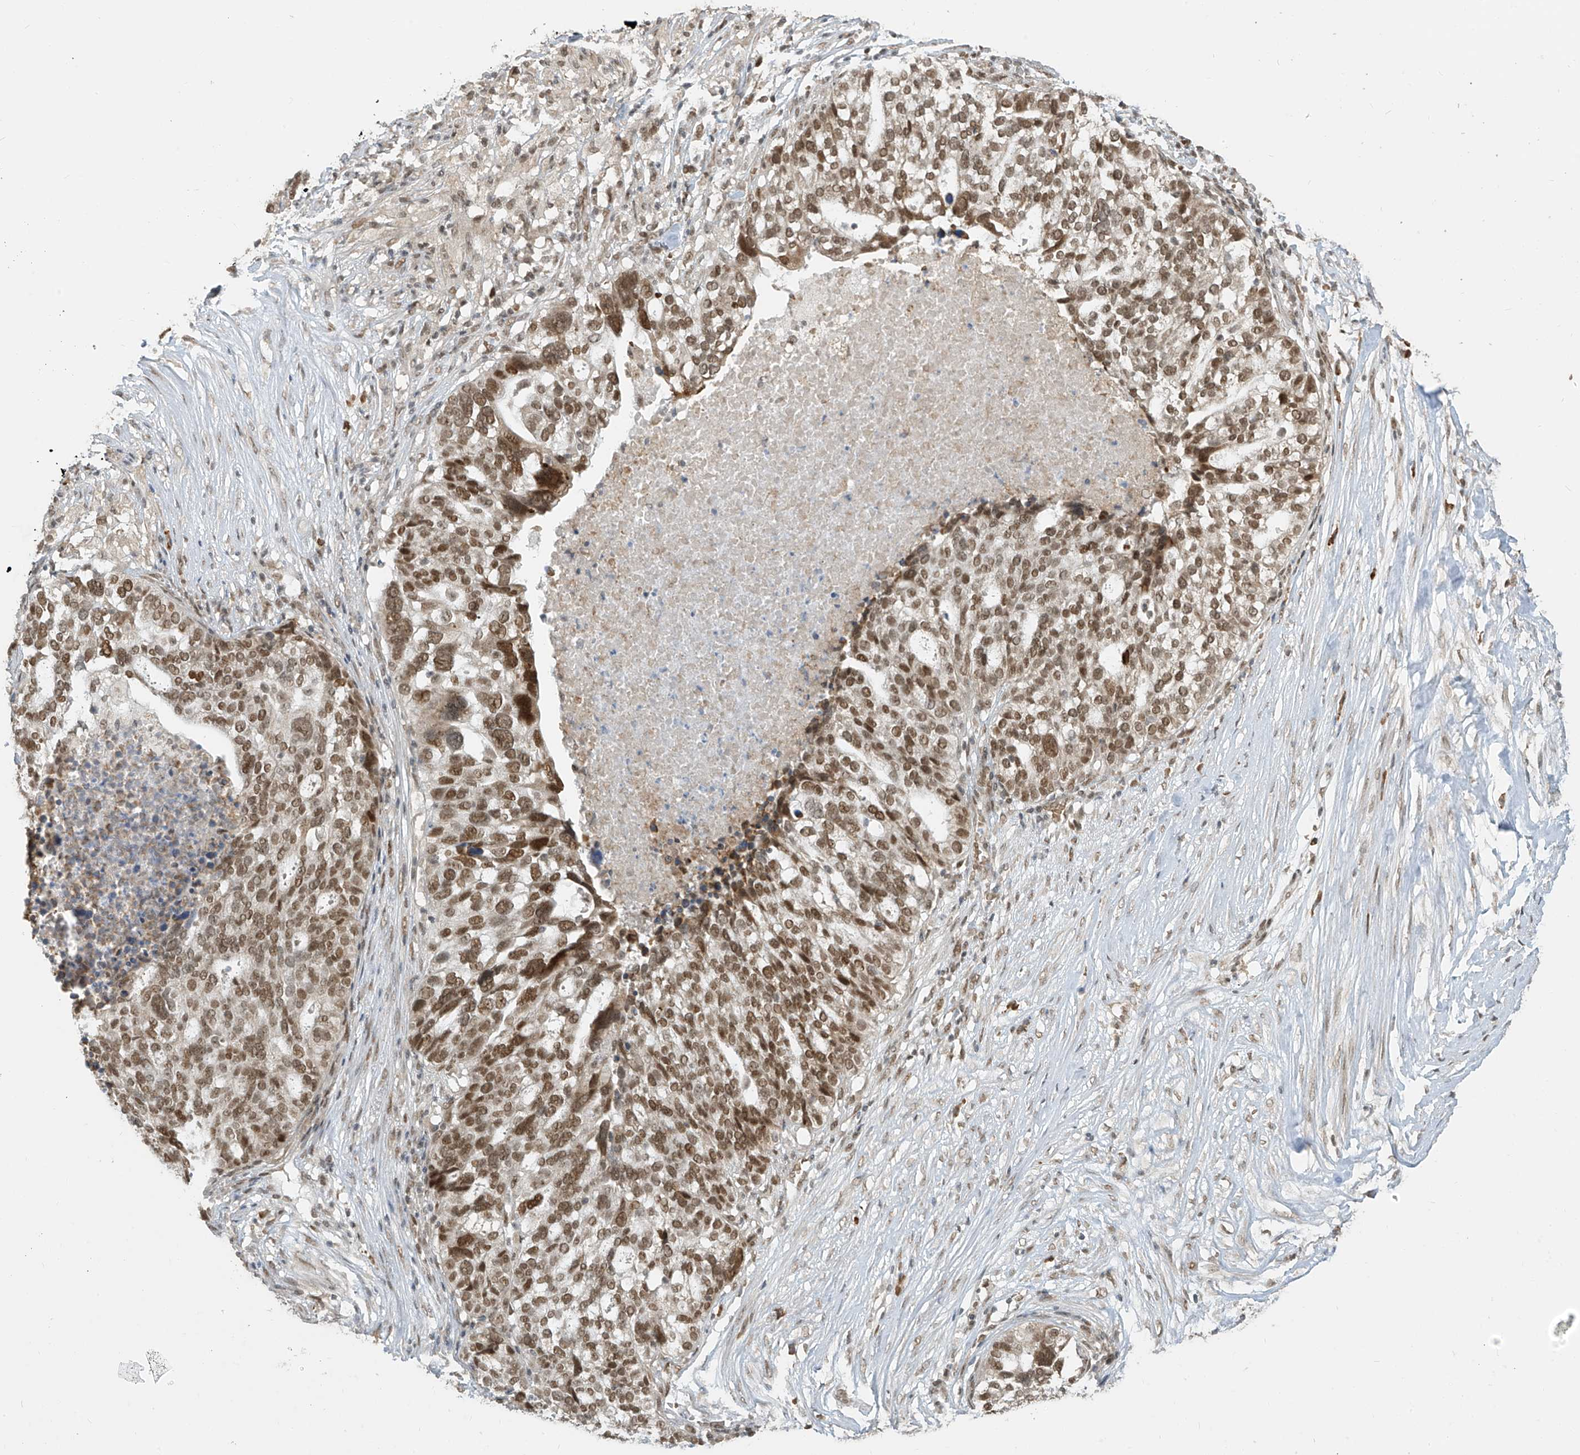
{"staining": {"intensity": "moderate", "quantity": ">75%", "location": "nuclear"}, "tissue": "ovarian cancer", "cell_type": "Tumor cells", "image_type": "cancer", "snomed": [{"axis": "morphology", "description": "Cystadenocarcinoma, serous, NOS"}, {"axis": "topography", "description": "Ovary"}], "caption": "Immunohistochemistry (DAB (3,3'-diaminobenzidine)) staining of human serous cystadenocarcinoma (ovarian) shows moderate nuclear protein staining in about >75% of tumor cells.", "gene": "ZMYM2", "patient": {"sex": "female", "age": 59}}